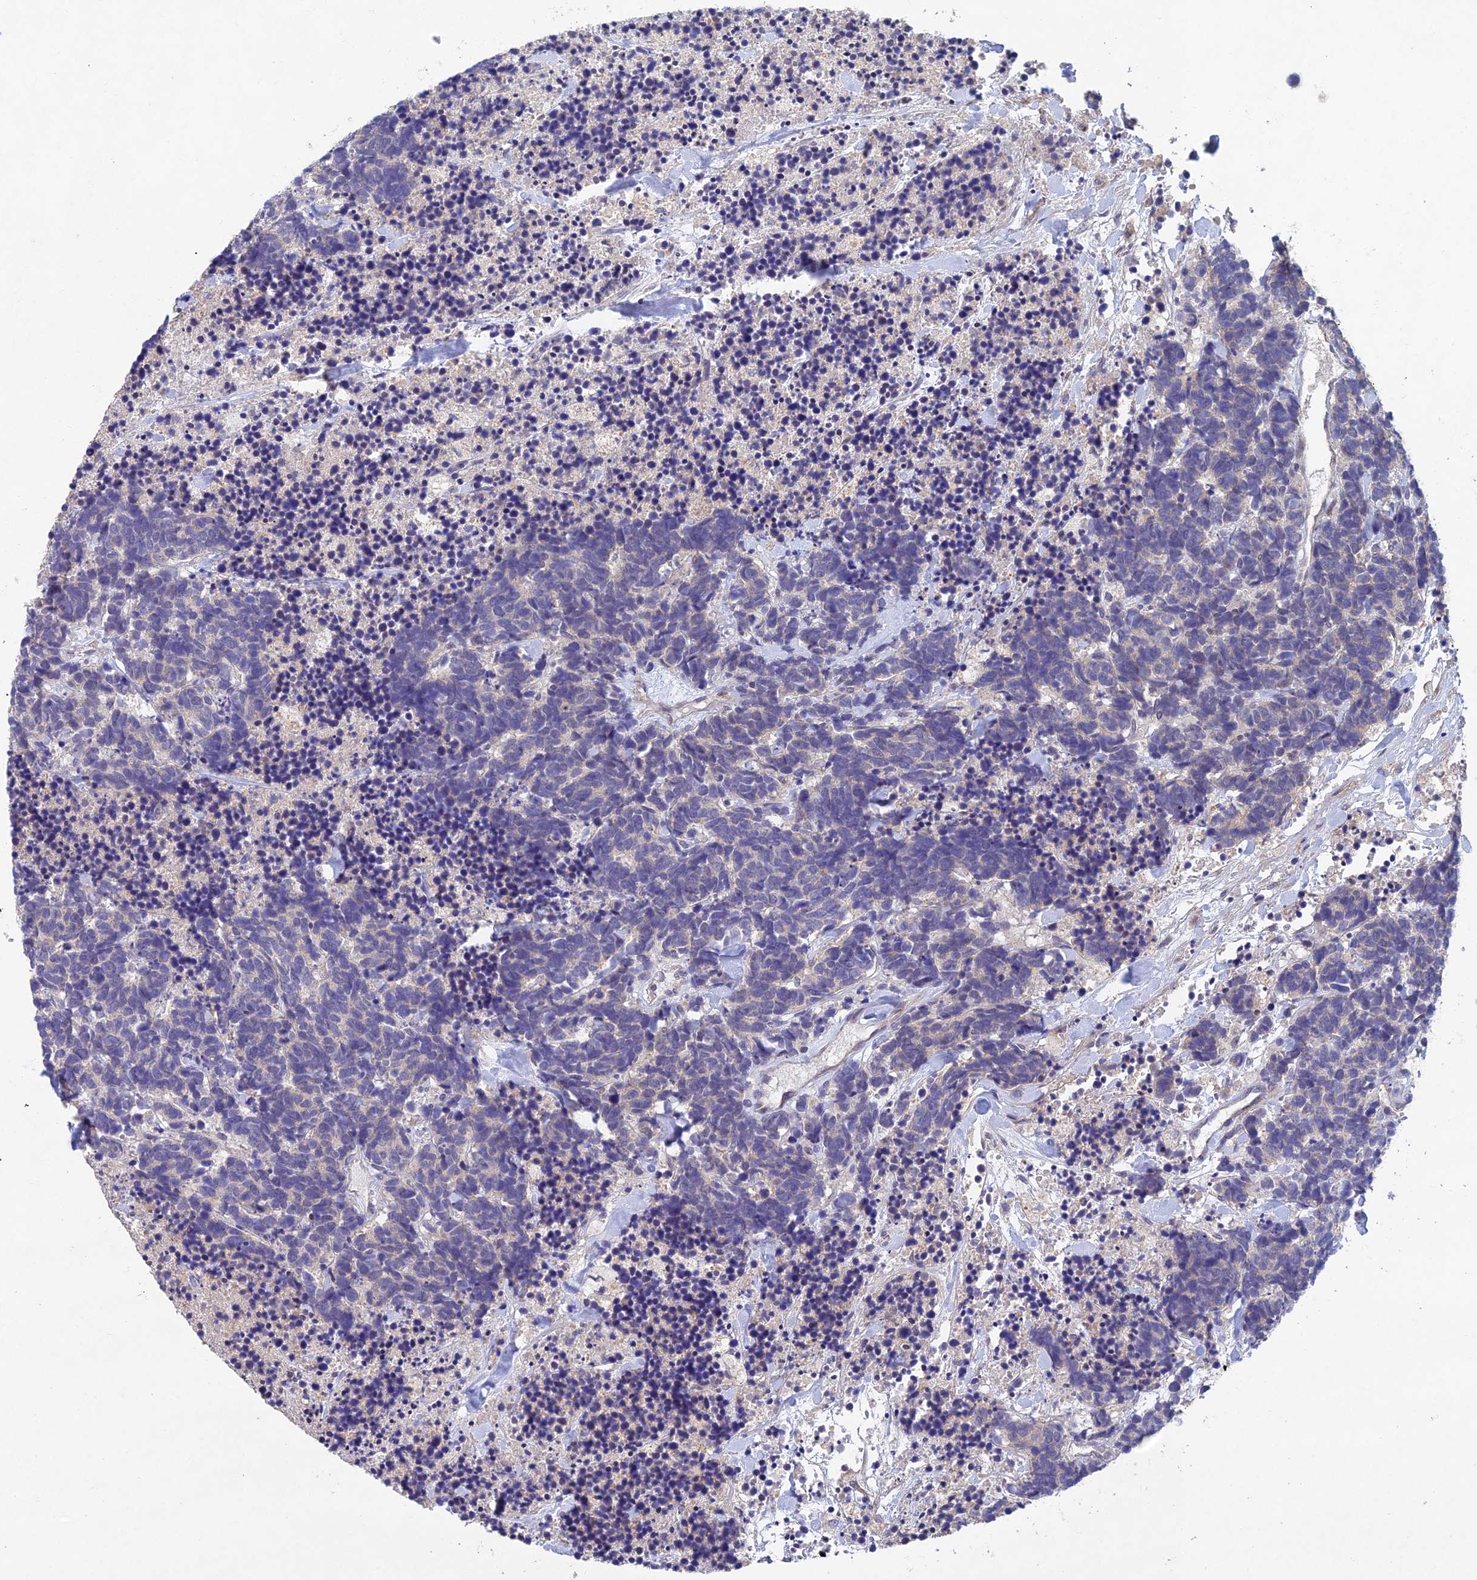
{"staining": {"intensity": "negative", "quantity": "none", "location": "none"}, "tissue": "carcinoid", "cell_type": "Tumor cells", "image_type": "cancer", "snomed": [{"axis": "morphology", "description": "Carcinoma, NOS"}, {"axis": "morphology", "description": "Carcinoid, malignant, NOS"}, {"axis": "topography", "description": "Prostate"}], "caption": "An immunohistochemistry photomicrograph of carcinoid is shown. There is no staining in tumor cells of carcinoid. (DAB (3,3'-diaminobenzidine) IHC, high magnification).", "gene": "NSMCE1", "patient": {"sex": "male", "age": 57}}